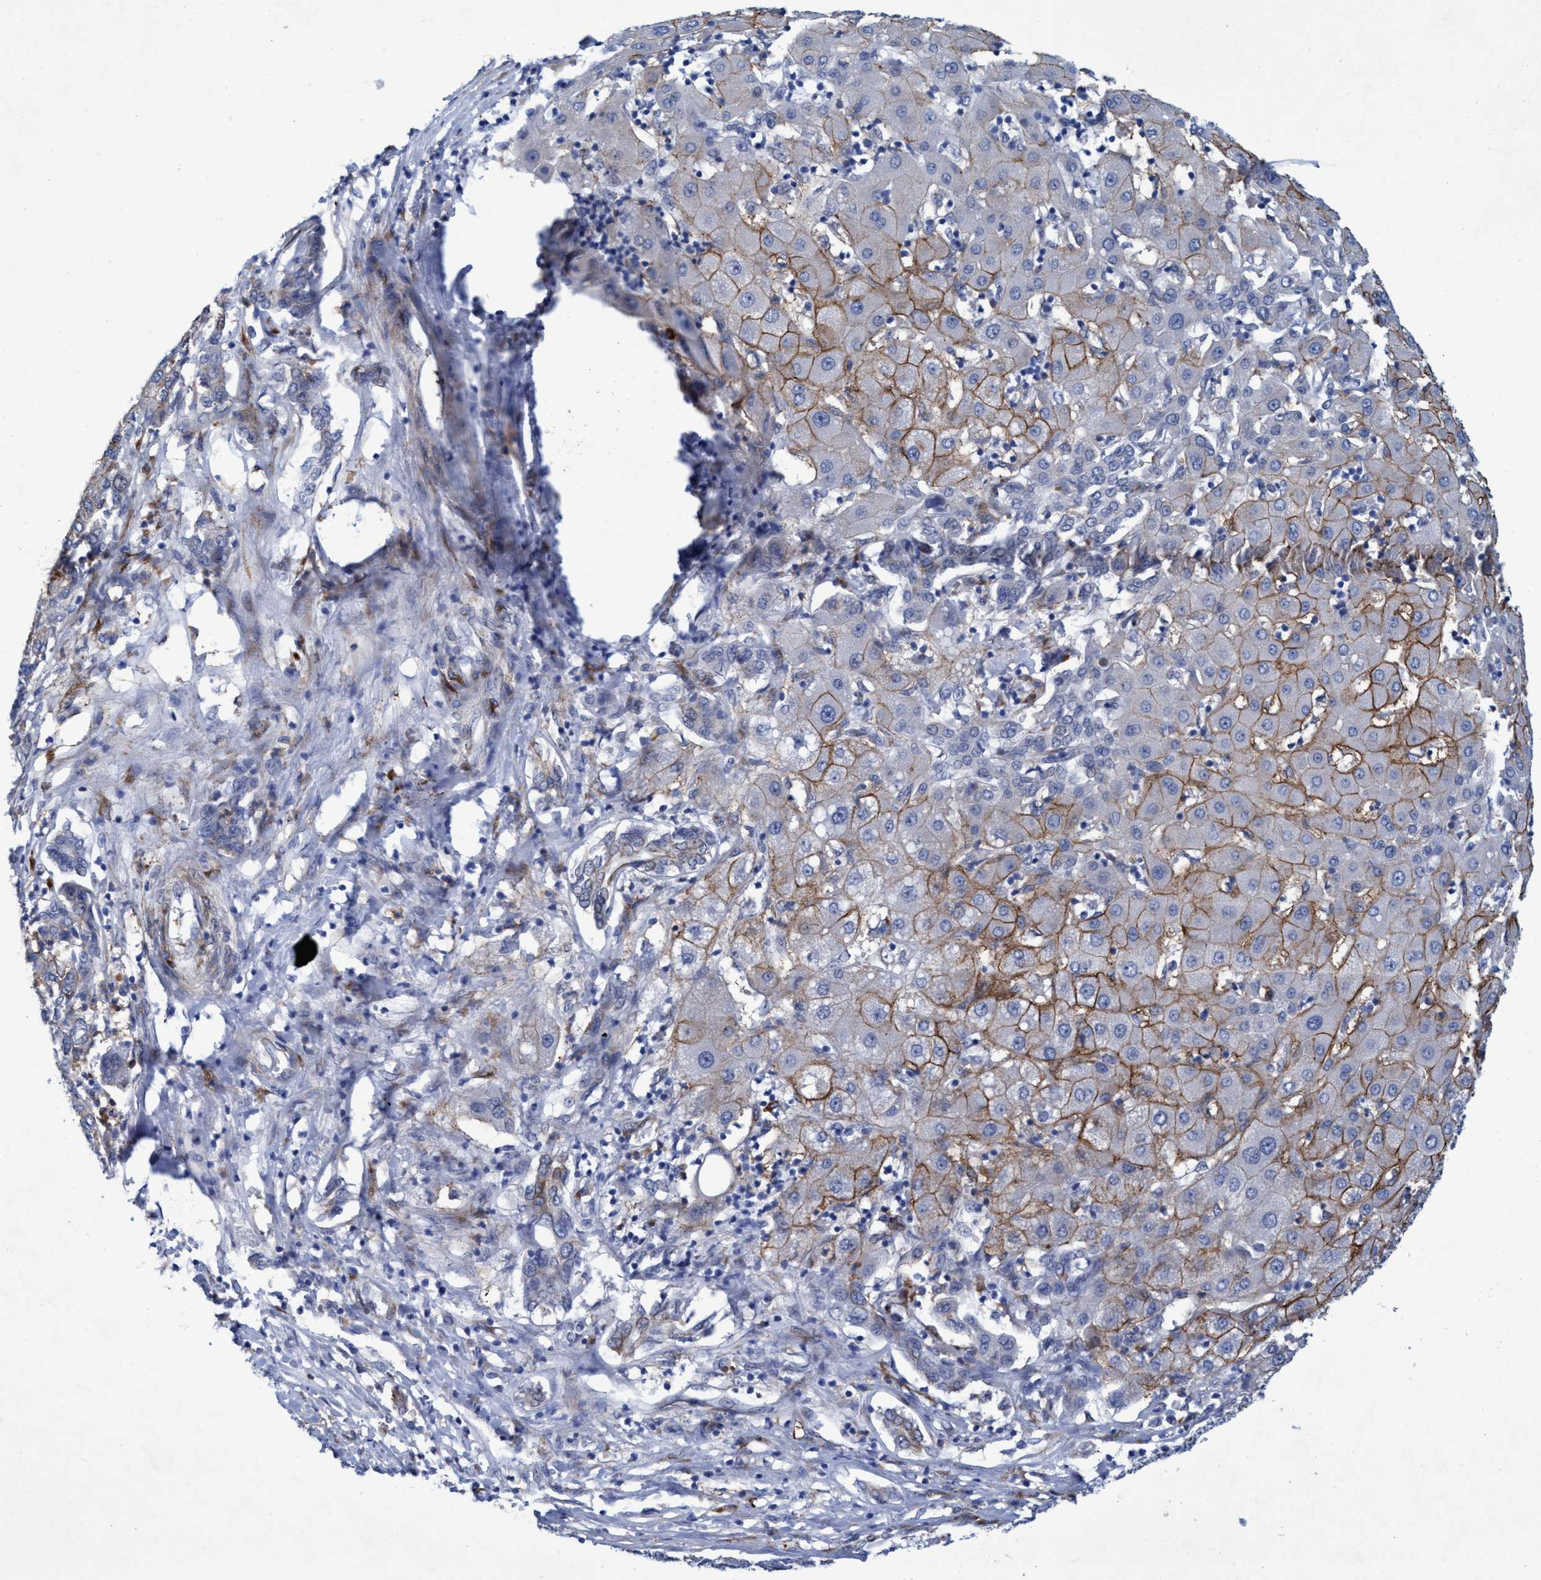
{"staining": {"intensity": "moderate", "quantity": "25%-75%", "location": "cytoplasmic/membranous"}, "tissue": "liver cancer", "cell_type": "Tumor cells", "image_type": "cancer", "snomed": [{"axis": "morphology", "description": "Carcinoma, Hepatocellular, NOS"}, {"axis": "topography", "description": "Liver"}], "caption": "This histopathology image reveals immunohistochemistry staining of human hepatocellular carcinoma (liver), with medium moderate cytoplasmic/membranous staining in approximately 25%-75% of tumor cells.", "gene": "SLC43A2", "patient": {"sex": "male", "age": 65}}